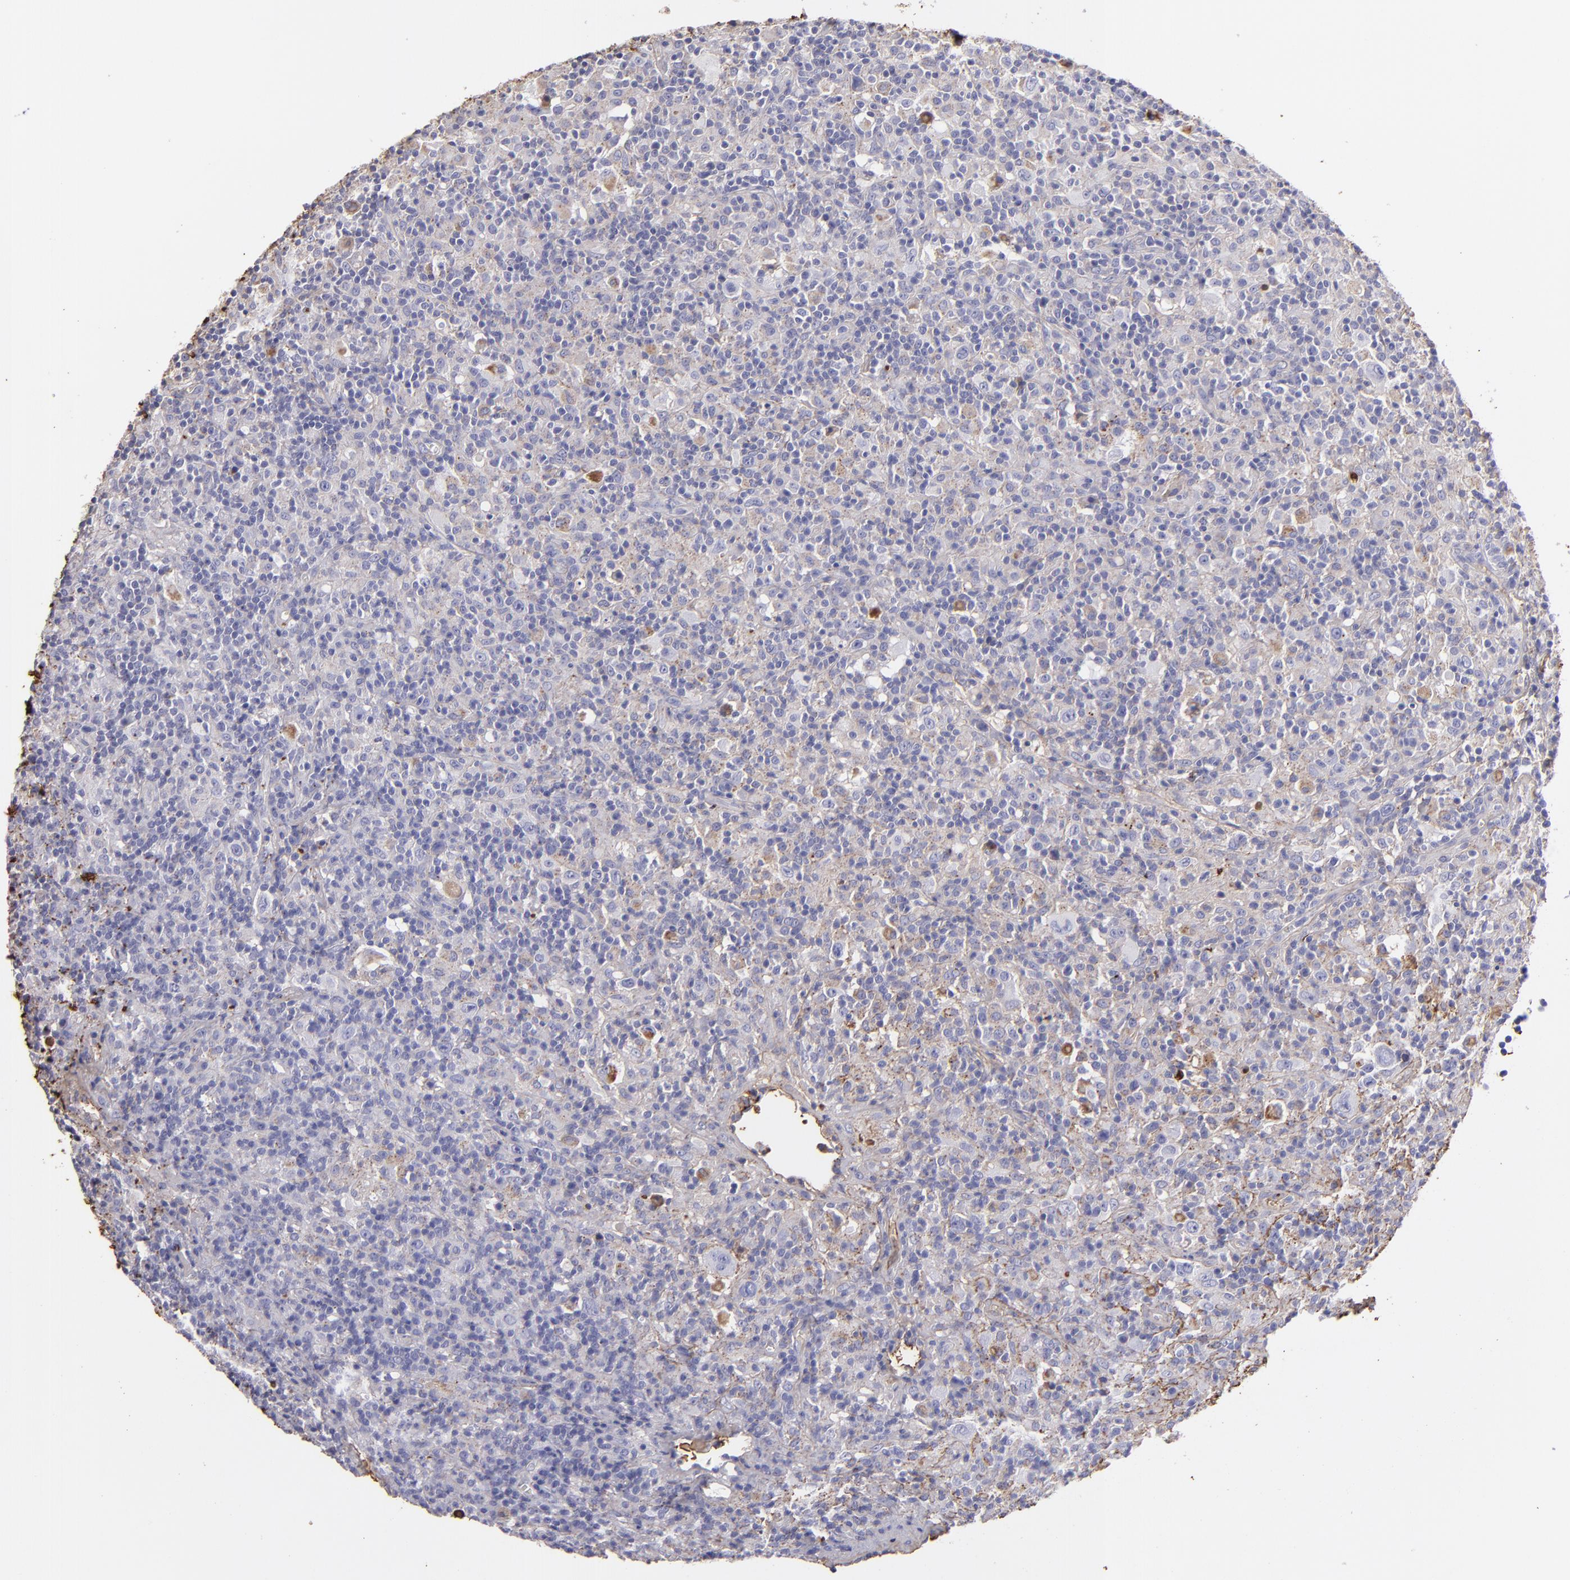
{"staining": {"intensity": "weak", "quantity": "25%-75%", "location": "cytoplasmic/membranous"}, "tissue": "lymphoma", "cell_type": "Tumor cells", "image_type": "cancer", "snomed": [{"axis": "morphology", "description": "Hodgkin's disease, NOS"}, {"axis": "topography", "description": "Lymph node"}], "caption": "Protein staining by immunohistochemistry (IHC) reveals weak cytoplasmic/membranous expression in approximately 25%-75% of tumor cells in Hodgkin's disease.", "gene": "FGB", "patient": {"sex": "male", "age": 46}}